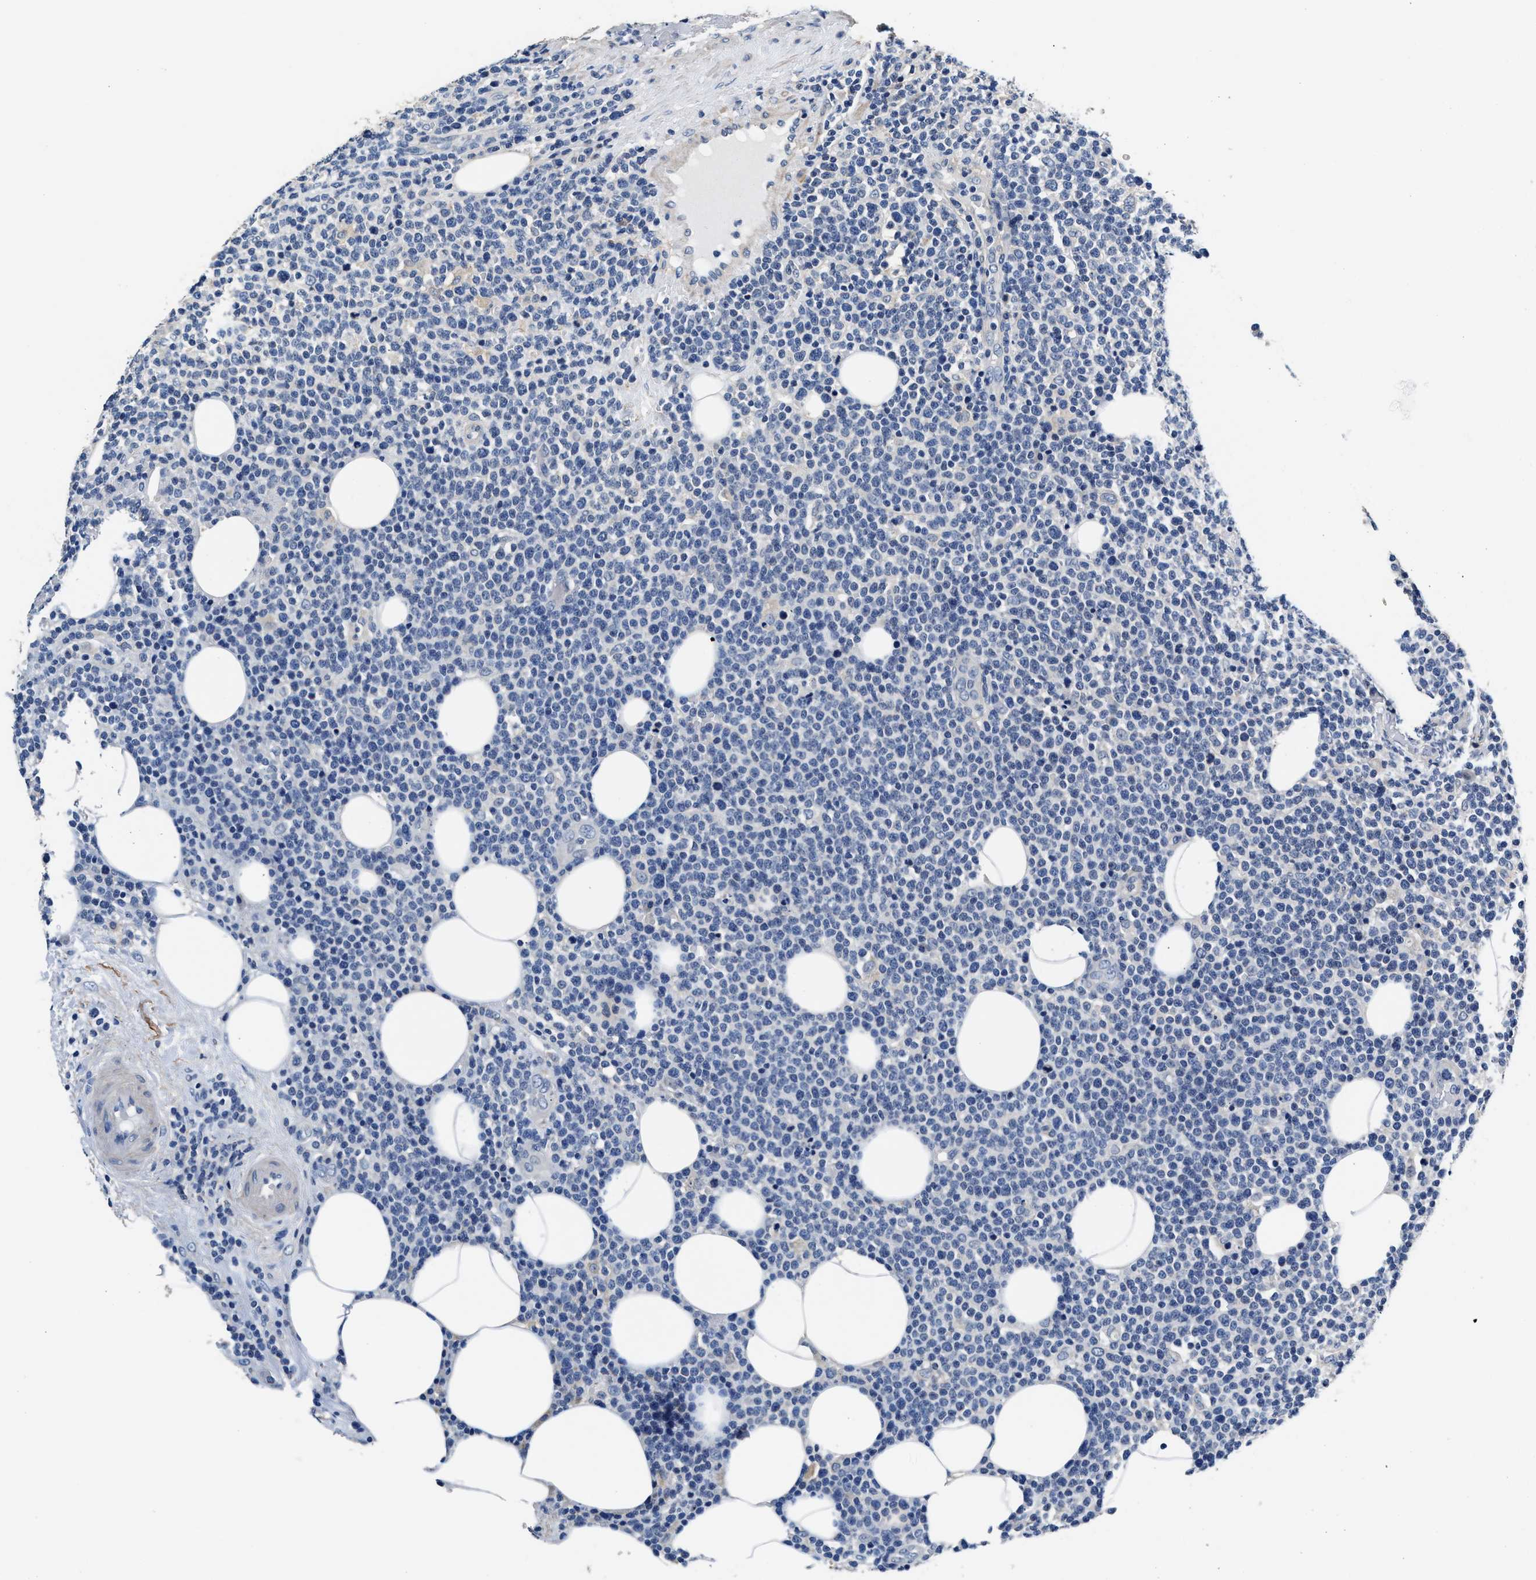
{"staining": {"intensity": "negative", "quantity": "none", "location": "none"}, "tissue": "lymphoma", "cell_type": "Tumor cells", "image_type": "cancer", "snomed": [{"axis": "morphology", "description": "Malignant lymphoma, non-Hodgkin's type, High grade"}, {"axis": "topography", "description": "Lymph node"}], "caption": "Tumor cells are negative for brown protein staining in malignant lymphoma, non-Hodgkin's type (high-grade).", "gene": "MYH3", "patient": {"sex": "male", "age": 61}}